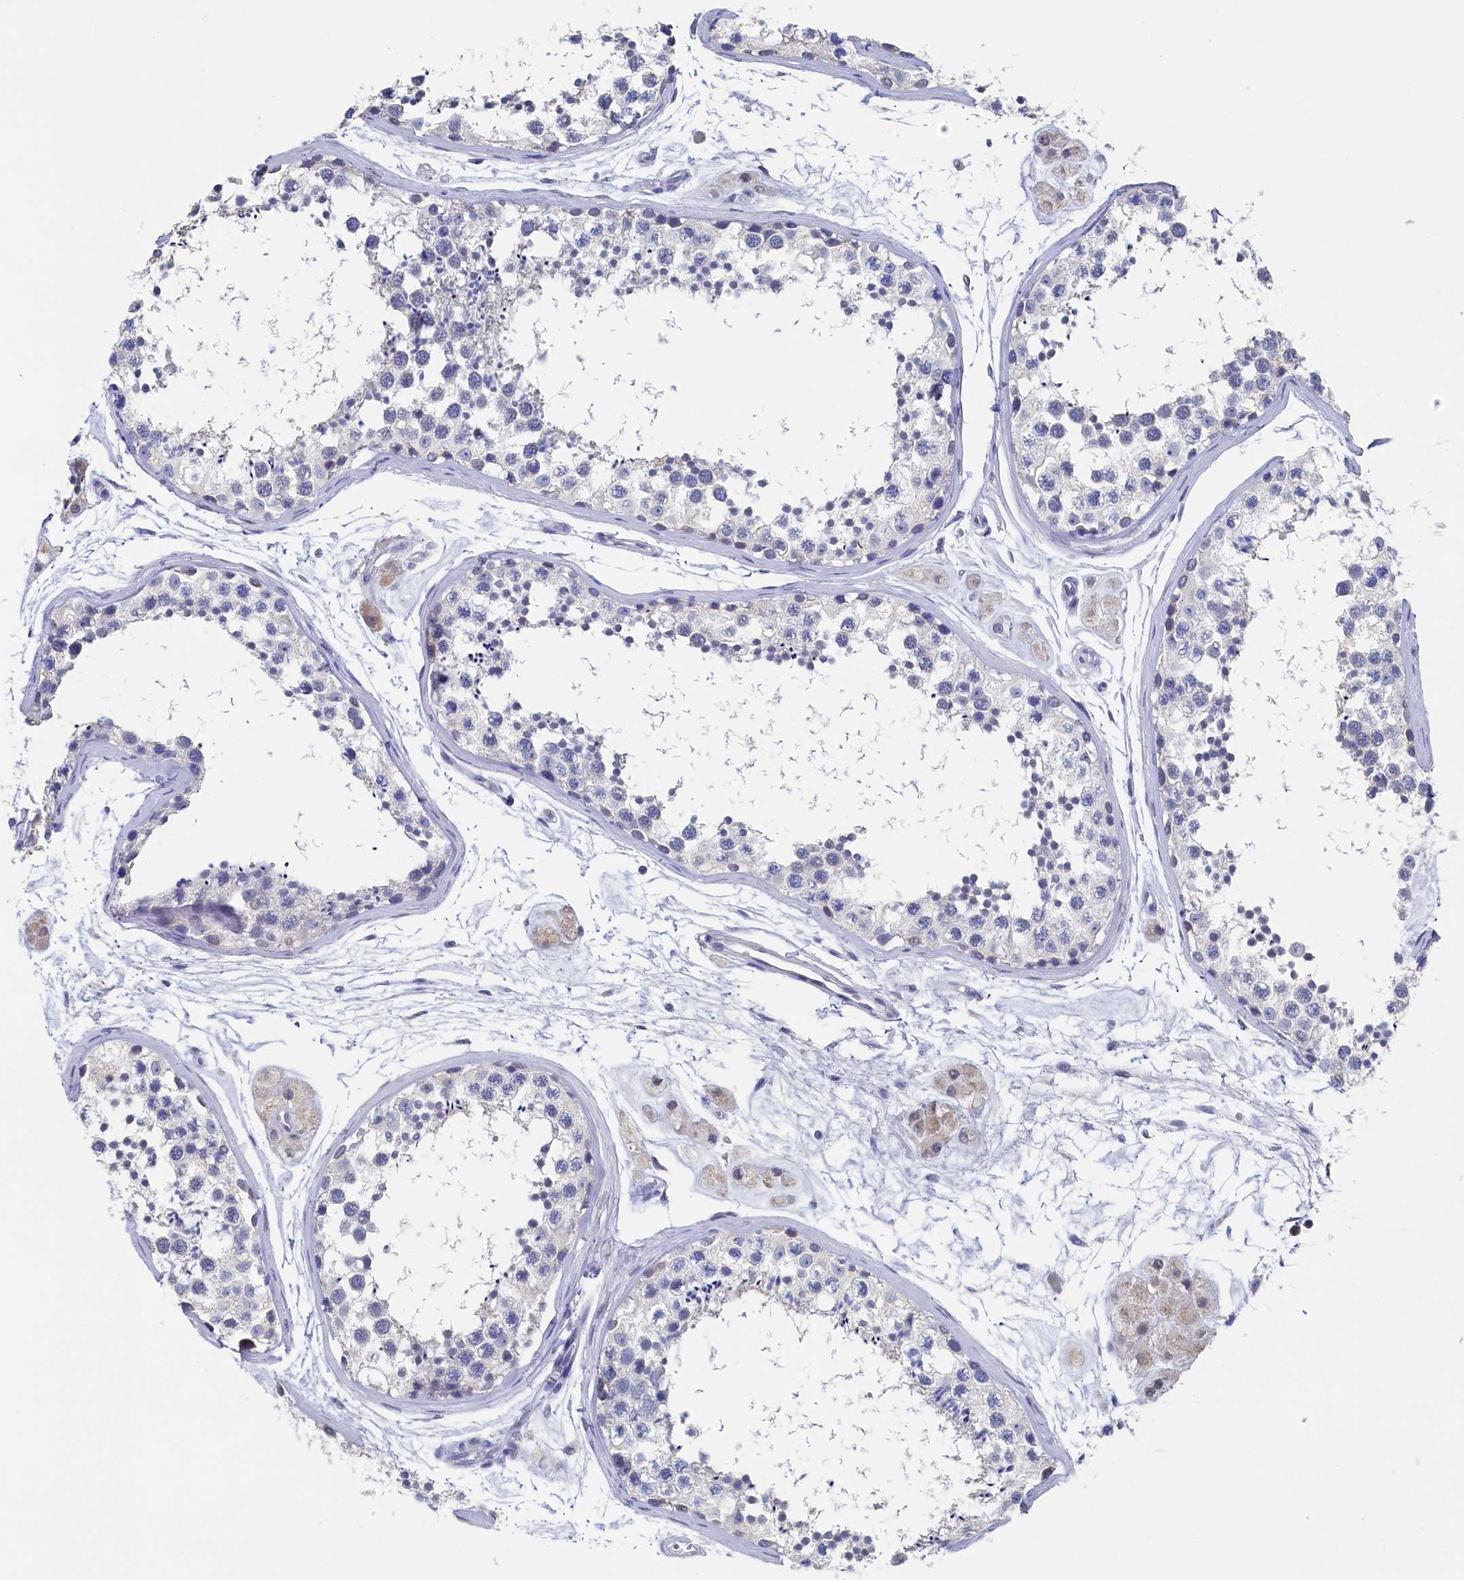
{"staining": {"intensity": "negative", "quantity": "none", "location": "none"}, "tissue": "testis", "cell_type": "Cells in seminiferous ducts", "image_type": "normal", "snomed": [{"axis": "morphology", "description": "Normal tissue, NOS"}, {"axis": "topography", "description": "Testis"}], "caption": "The immunohistochemistry (IHC) image has no significant positivity in cells in seminiferous ducts of testis.", "gene": "C11orf54", "patient": {"sex": "male", "age": 56}}